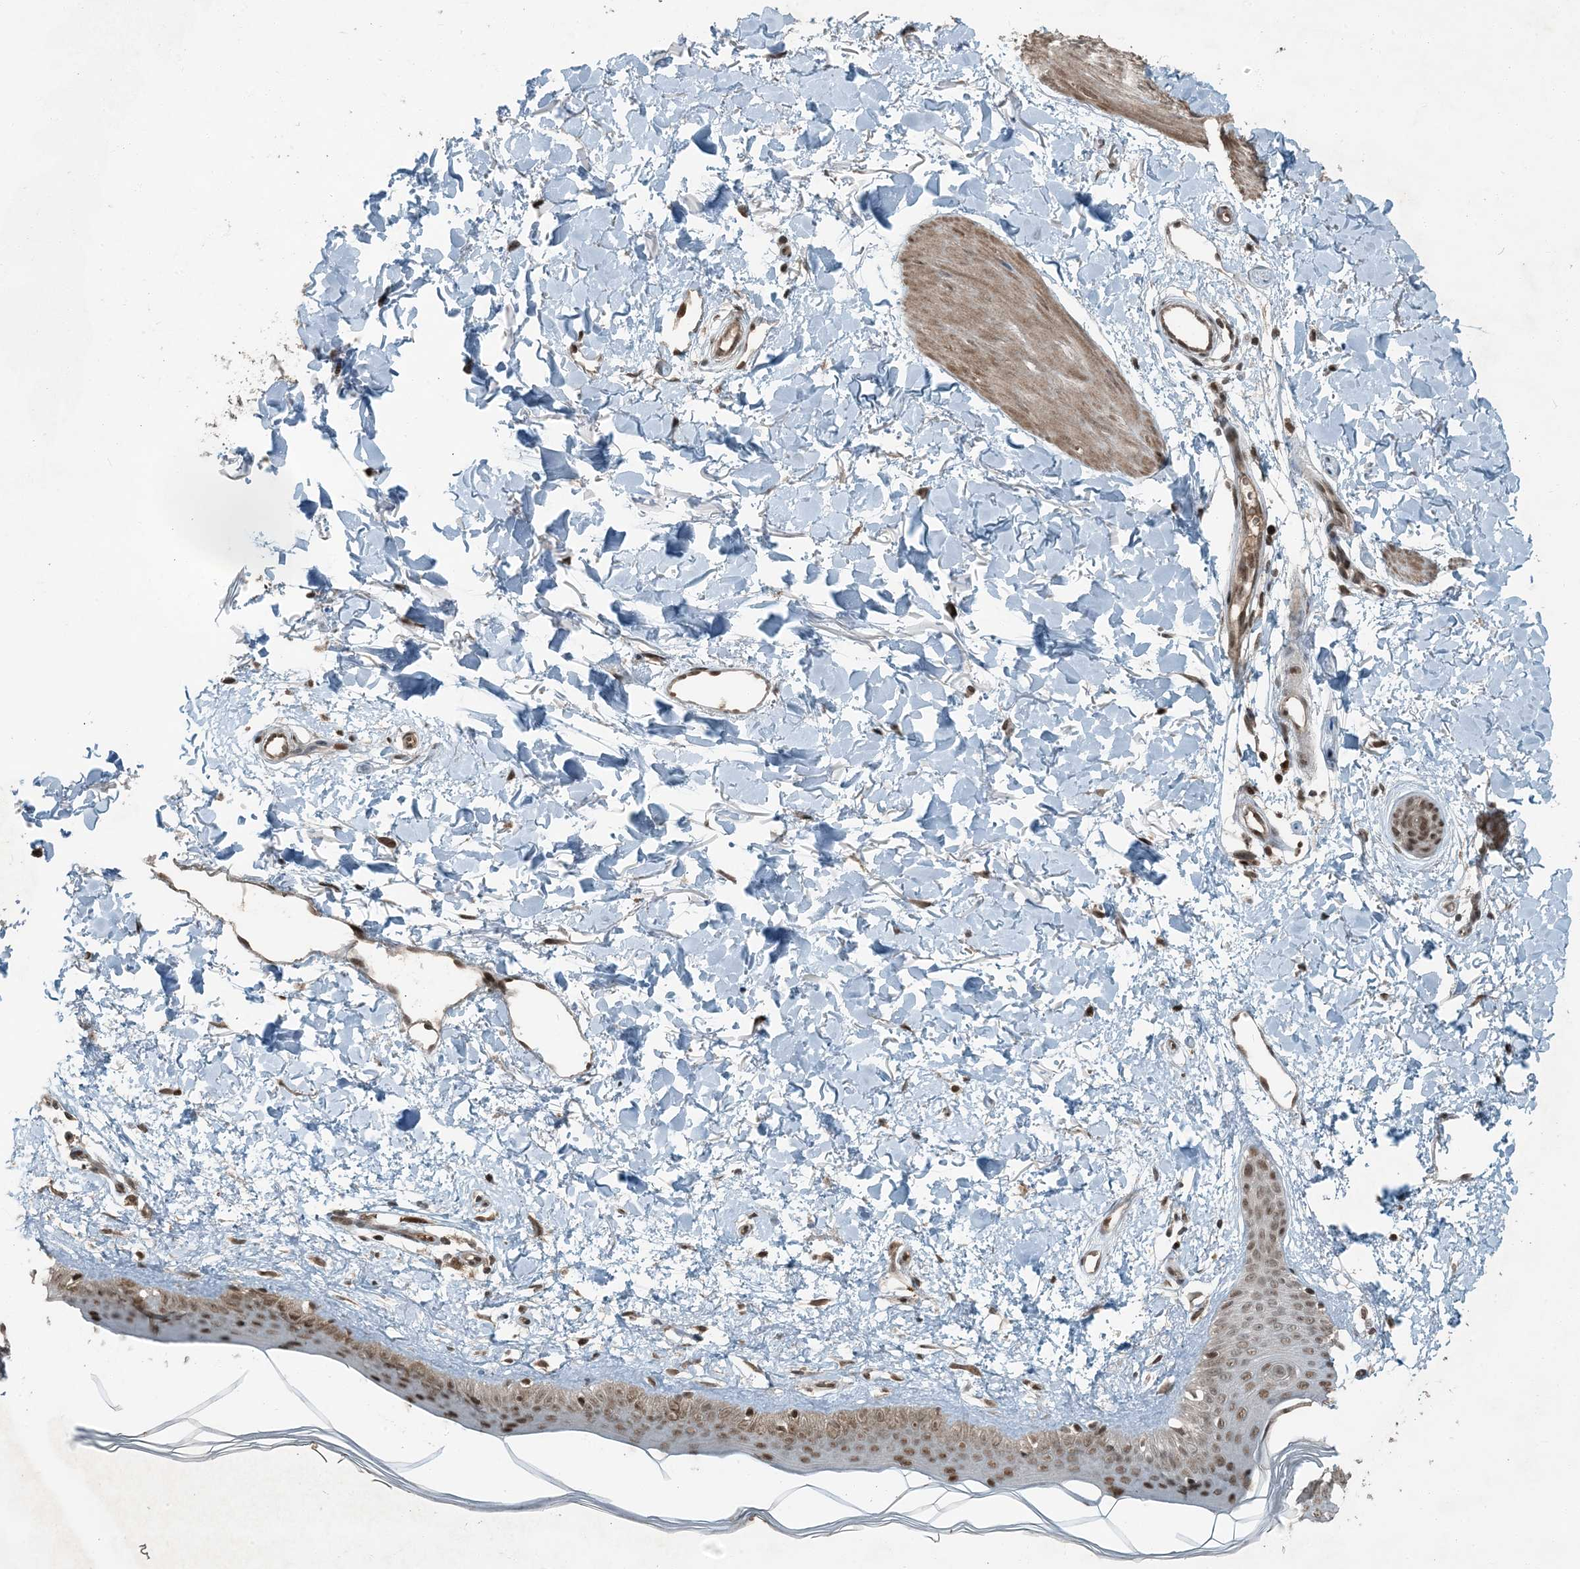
{"staining": {"intensity": "moderate", "quantity": ">75%", "location": "cytoplasmic/membranous,nuclear"}, "tissue": "skin", "cell_type": "Fibroblasts", "image_type": "normal", "snomed": [{"axis": "morphology", "description": "Normal tissue, NOS"}, {"axis": "topography", "description": "Skin"}], "caption": "Immunohistochemical staining of unremarkable human skin exhibits >75% levels of moderate cytoplasmic/membranous,nuclear protein staining in about >75% of fibroblasts.", "gene": "TRAPPC12", "patient": {"sex": "female", "age": 58}}